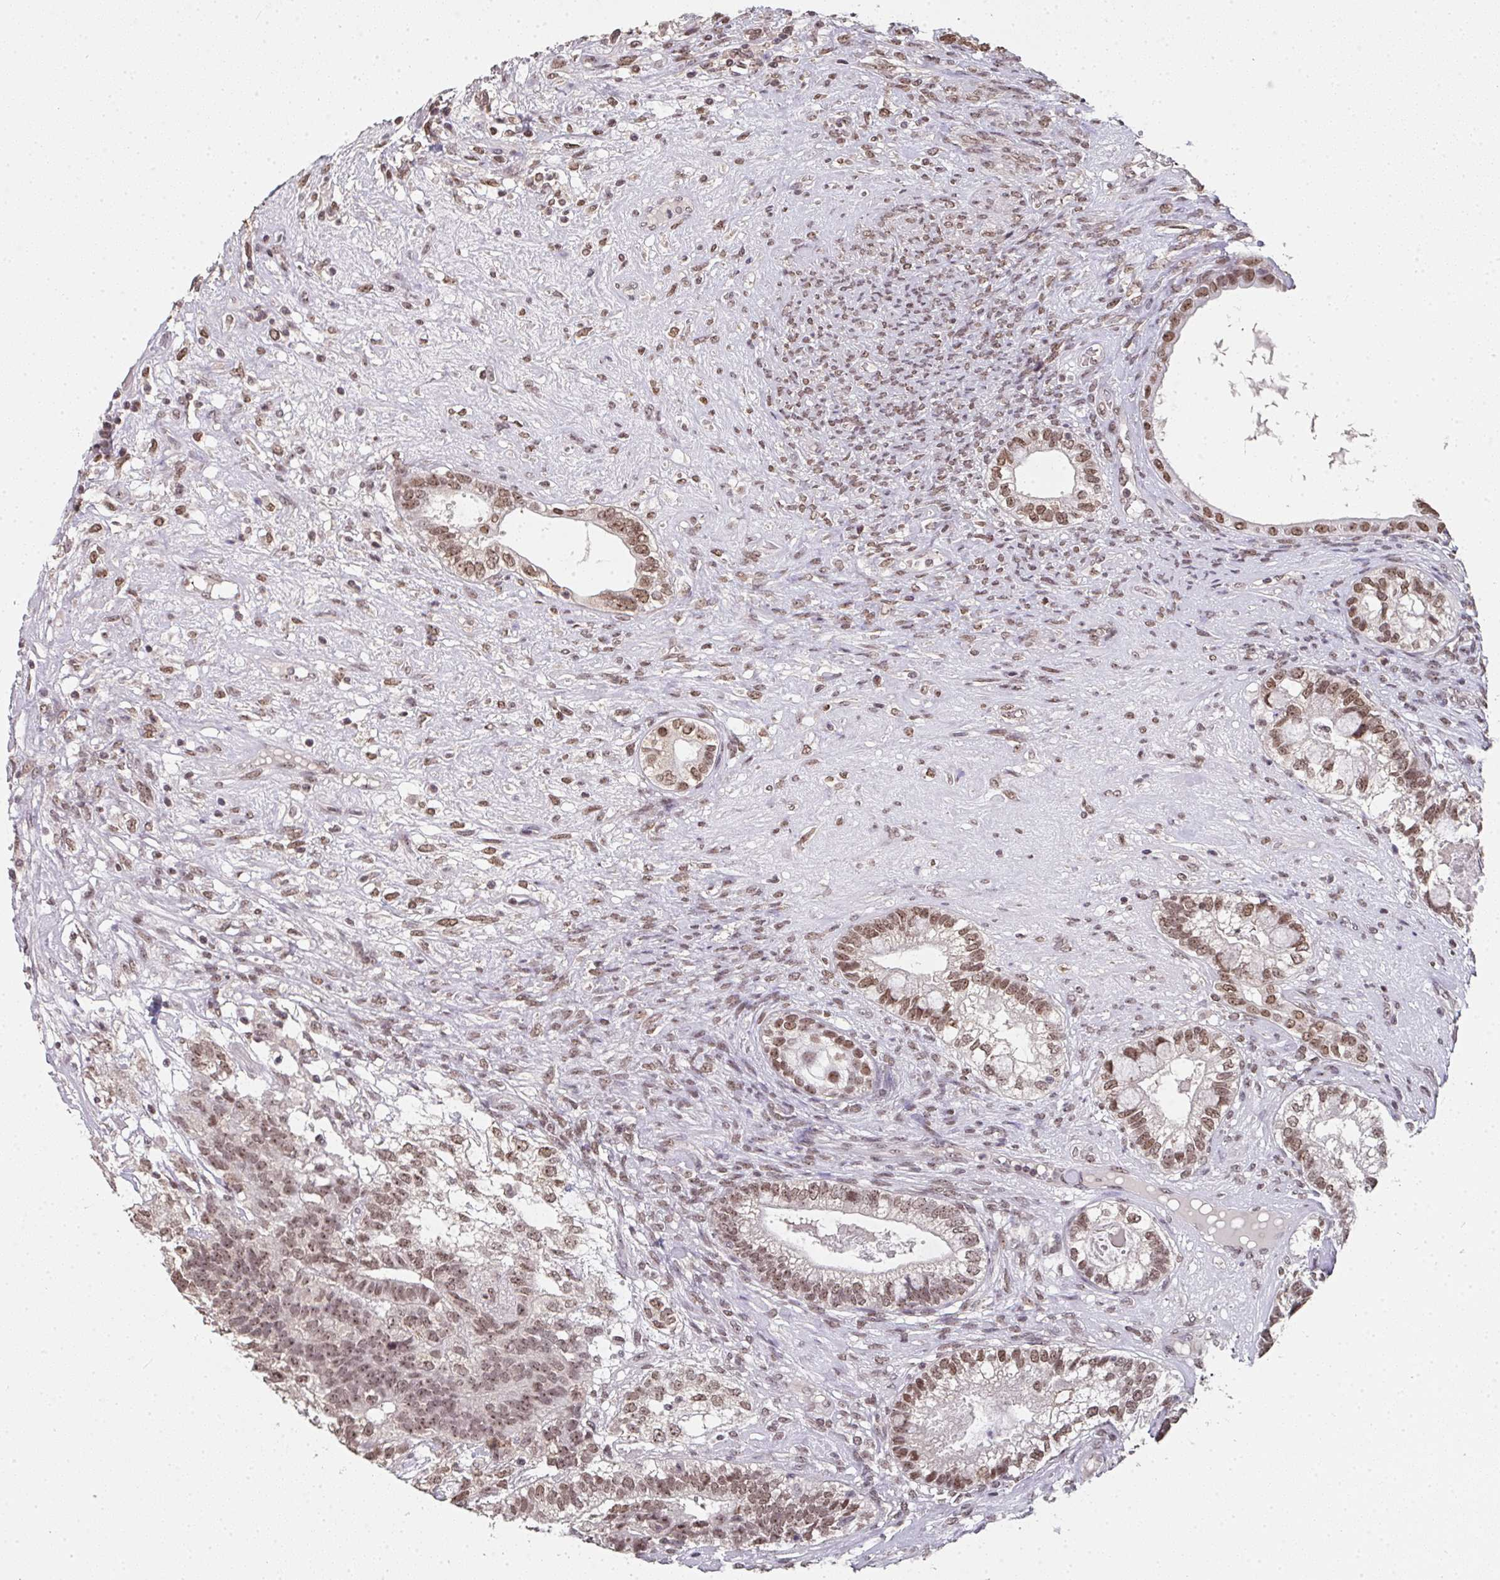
{"staining": {"intensity": "moderate", "quantity": ">75%", "location": "nuclear"}, "tissue": "testis cancer", "cell_type": "Tumor cells", "image_type": "cancer", "snomed": [{"axis": "morphology", "description": "Seminoma, NOS"}, {"axis": "morphology", "description": "Carcinoma, Embryonal, NOS"}, {"axis": "topography", "description": "Testis"}], "caption": "Testis cancer stained for a protein demonstrates moderate nuclear positivity in tumor cells.", "gene": "DKC1", "patient": {"sex": "male", "age": 41}}